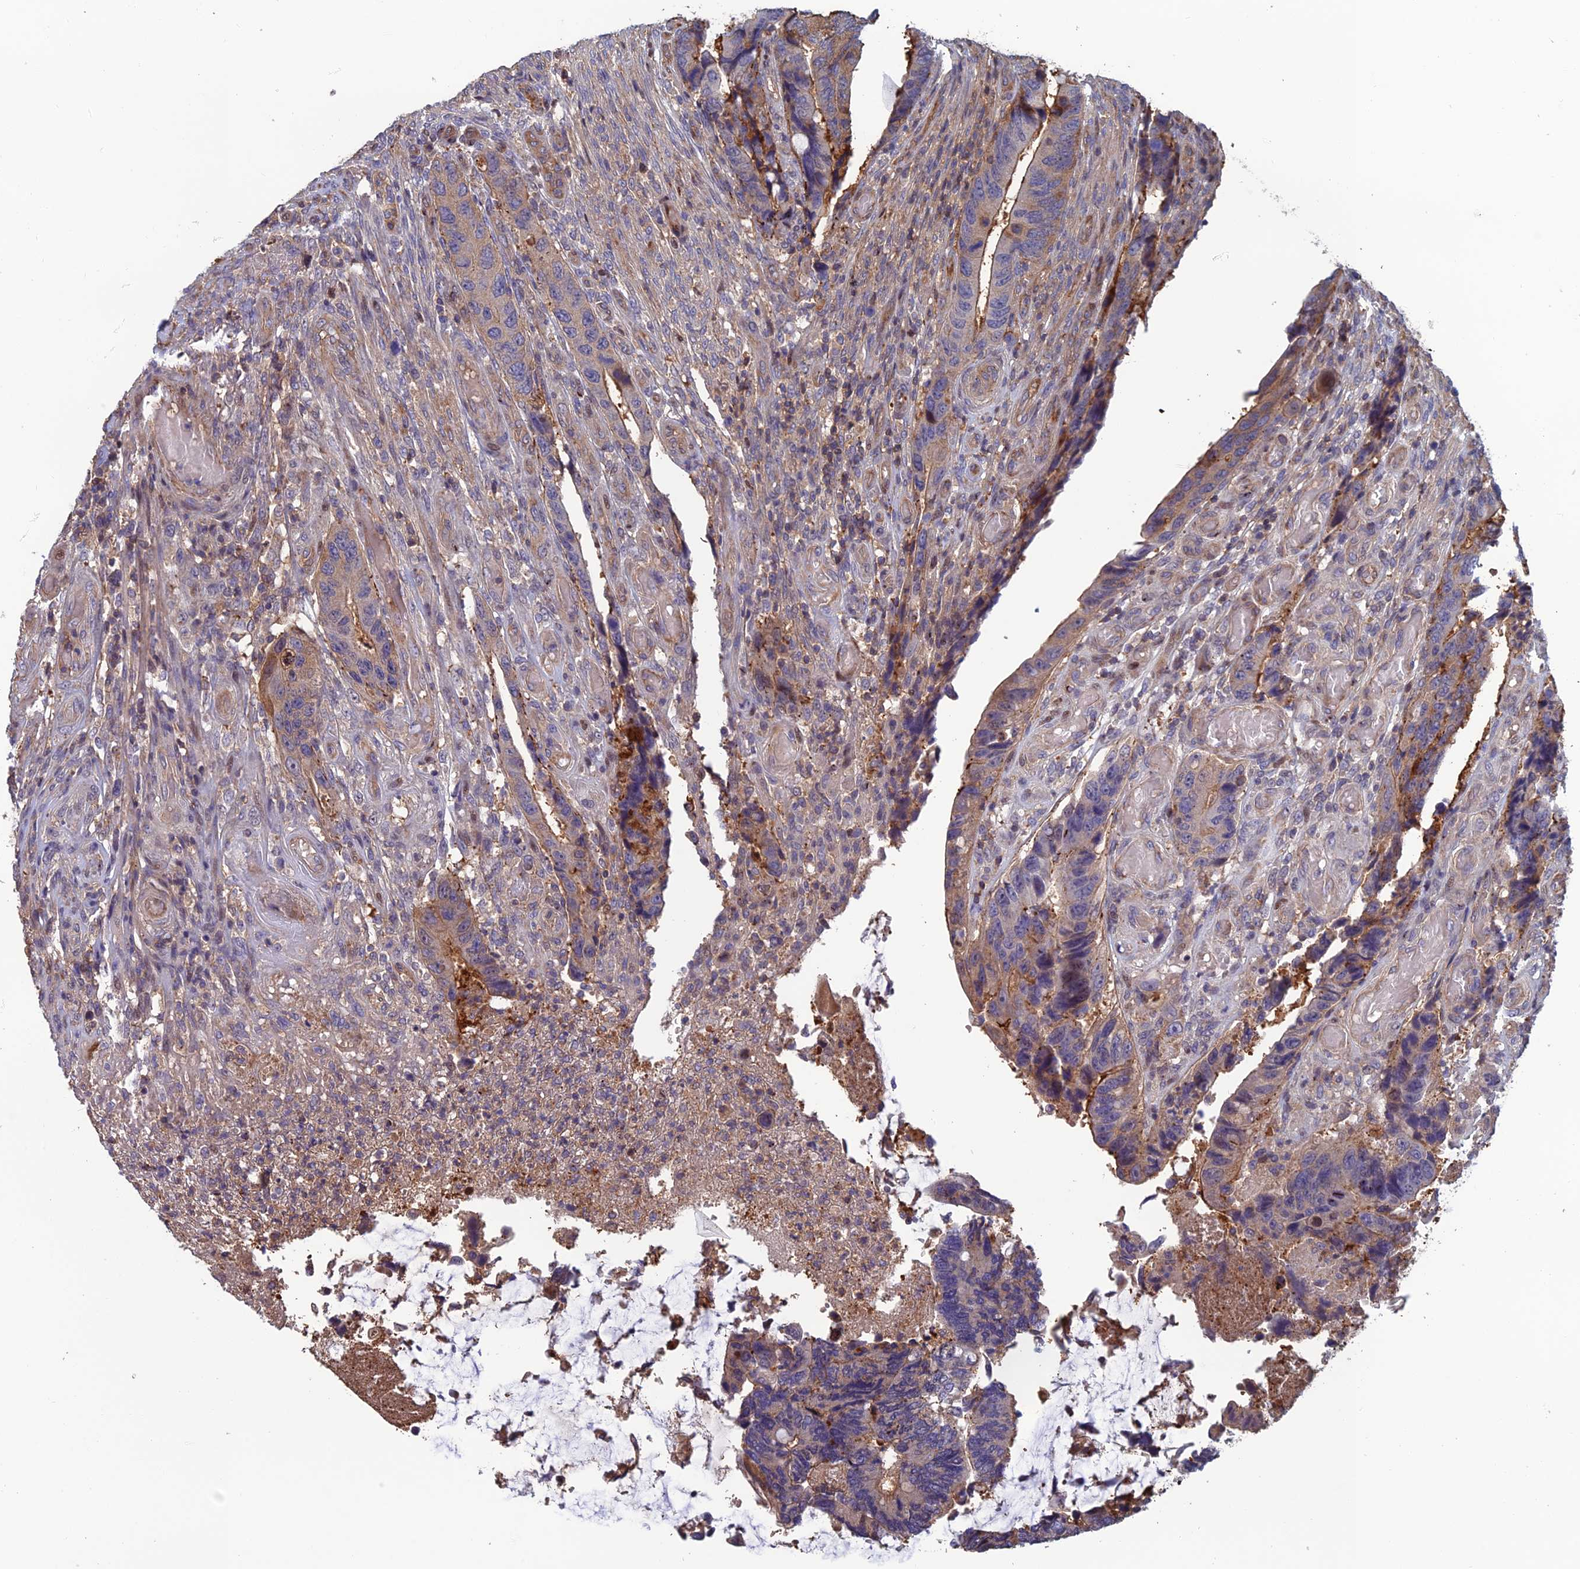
{"staining": {"intensity": "weak", "quantity": "25%-75%", "location": "cytoplasmic/membranous"}, "tissue": "colorectal cancer", "cell_type": "Tumor cells", "image_type": "cancer", "snomed": [{"axis": "morphology", "description": "Adenocarcinoma, NOS"}, {"axis": "topography", "description": "Colon"}], "caption": "Colorectal adenocarcinoma was stained to show a protein in brown. There is low levels of weak cytoplasmic/membranous staining in approximately 25%-75% of tumor cells. (DAB (3,3'-diaminobenzidine) IHC with brightfield microscopy, high magnification).", "gene": "C15orf62", "patient": {"sex": "male", "age": 87}}